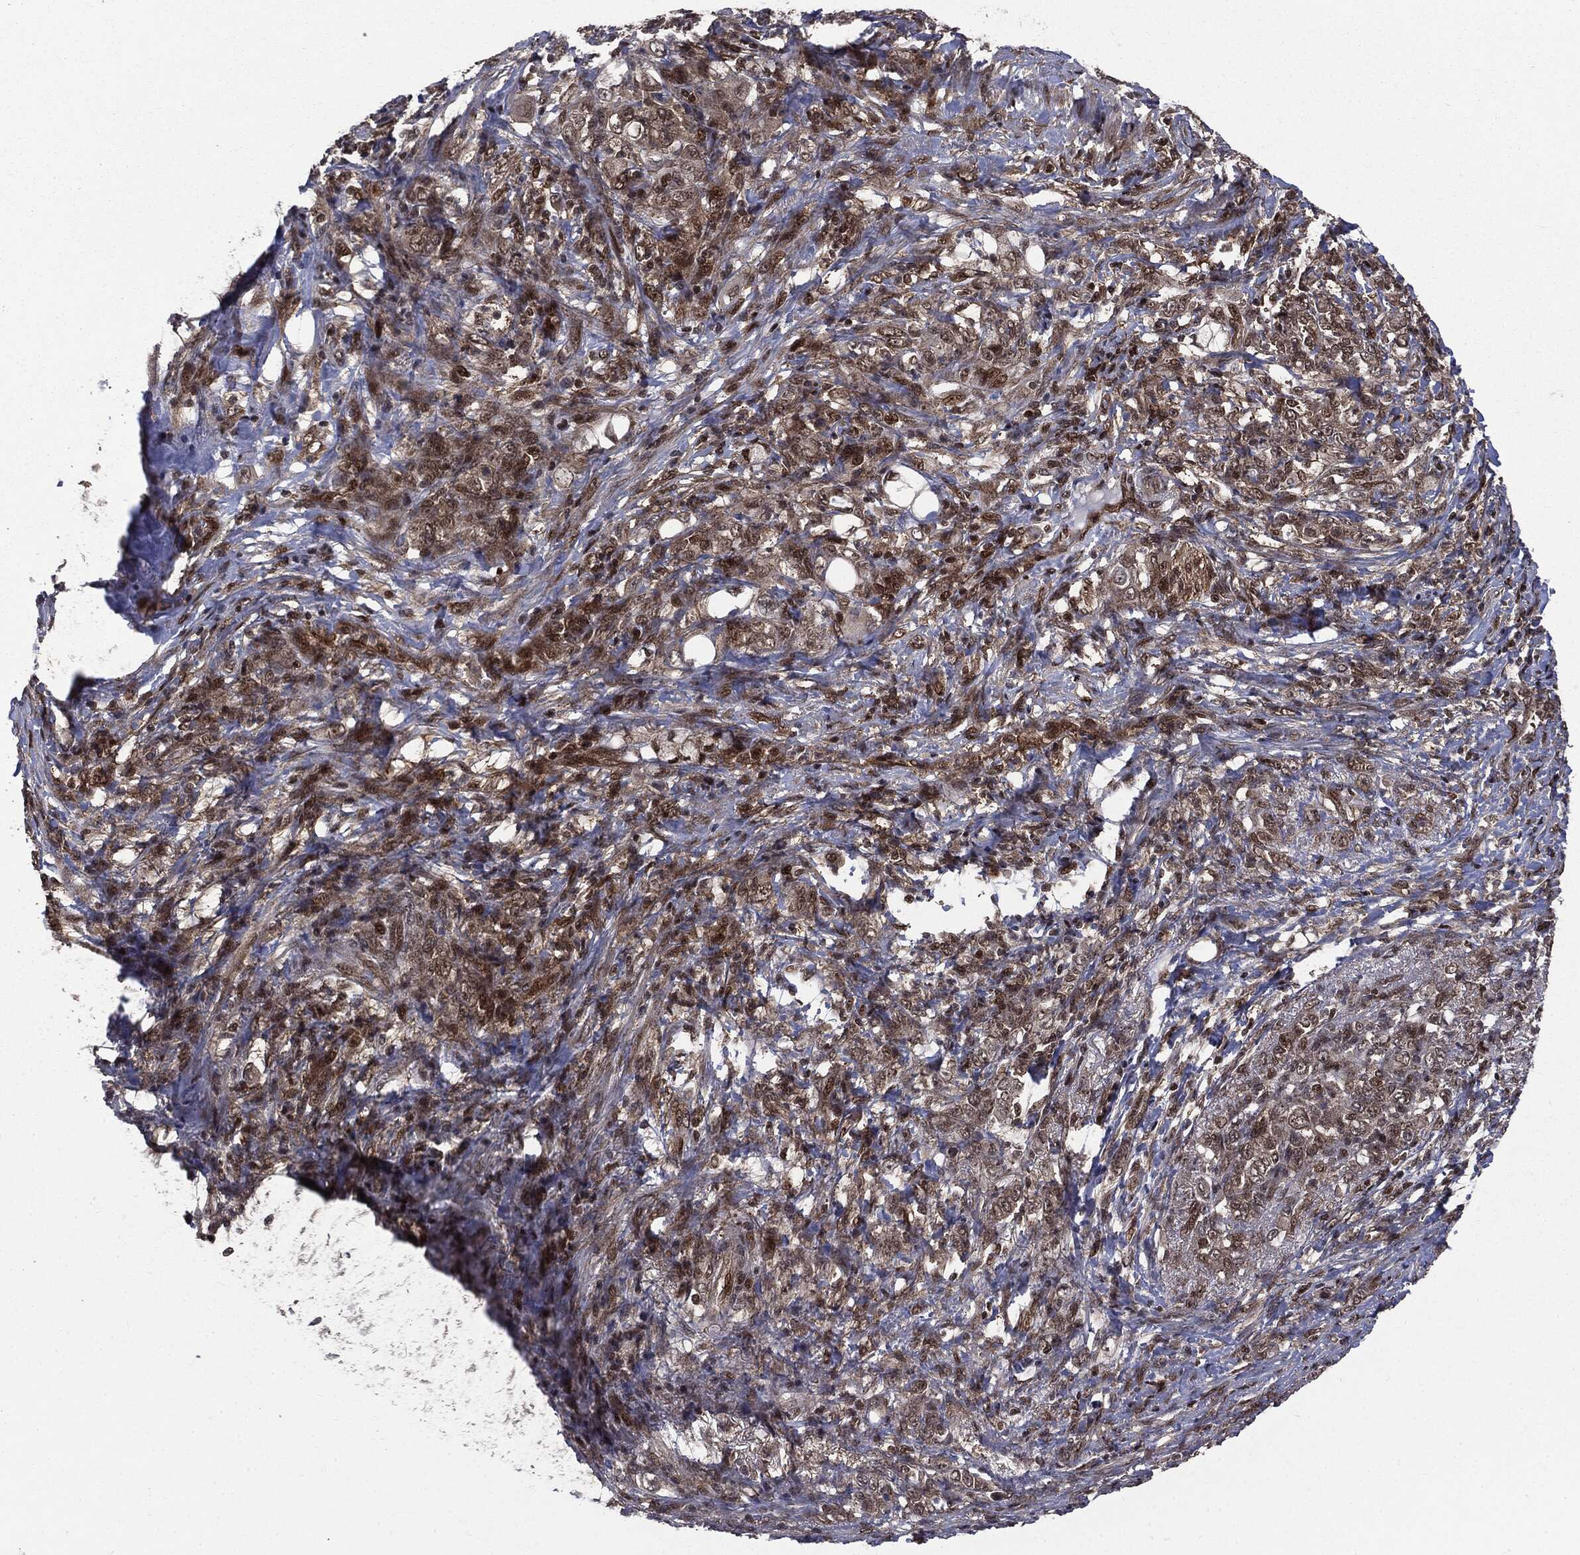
{"staining": {"intensity": "moderate", "quantity": ">75%", "location": "cytoplasmic/membranous,nuclear"}, "tissue": "stomach cancer", "cell_type": "Tumor cells", "image_type": "cancer", "snomed": [{"axis": "morphology", "description": "Normal tissue, NOS"}, {"axis": "morphology", "description": "Adenocarcinoma, NOS"}, {"axis": "topography", "description": "Stomach"}], "caption": "Tumor cells reveal medium levels of moderate cytoplasmic/membranous and nuclear expression in approximately >75% of cells in stomach cancer (adenocarcinoma). Nuclei are stained in blue.", "gene": "PTPA", "patient": {"sex": "female", "age": 79}}